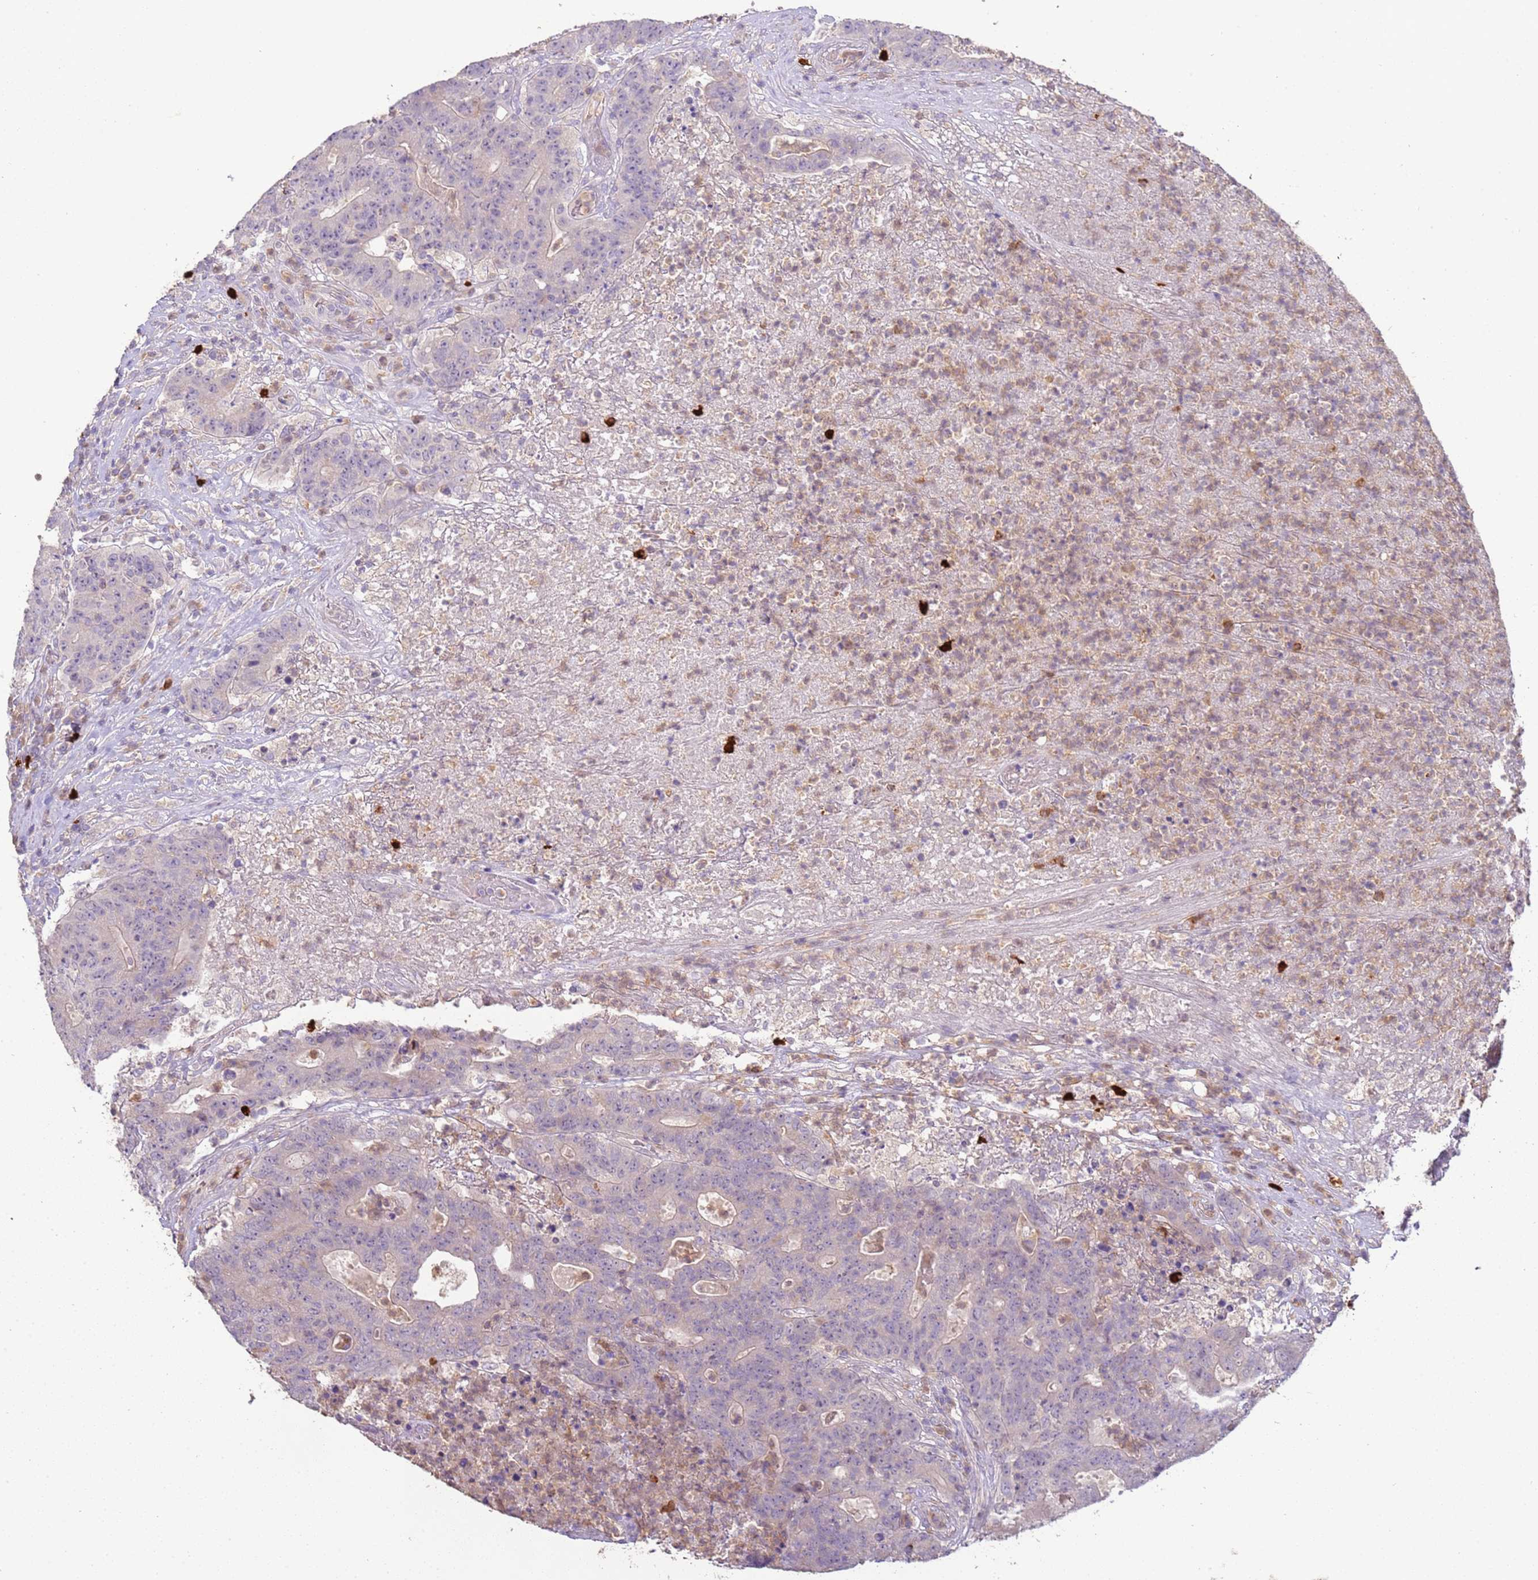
{"staining": {"intensity": "negative", "quantity": "none", "location": "none"}, "tissue": "colorectal cancer", "cell_type": "Tumor cells", "image_type": "cancer", "snomed": [{"axis": "morphology", "description": "Adenocarcinoma, NOS"}, {"axis": "topography", "description": "Colon"}], "caption": "Image shows no significant protein expression in tumor cells of colorectal cancer.", "gene": "IL2RG", "patient": {"sex": "female", "age": 75}}